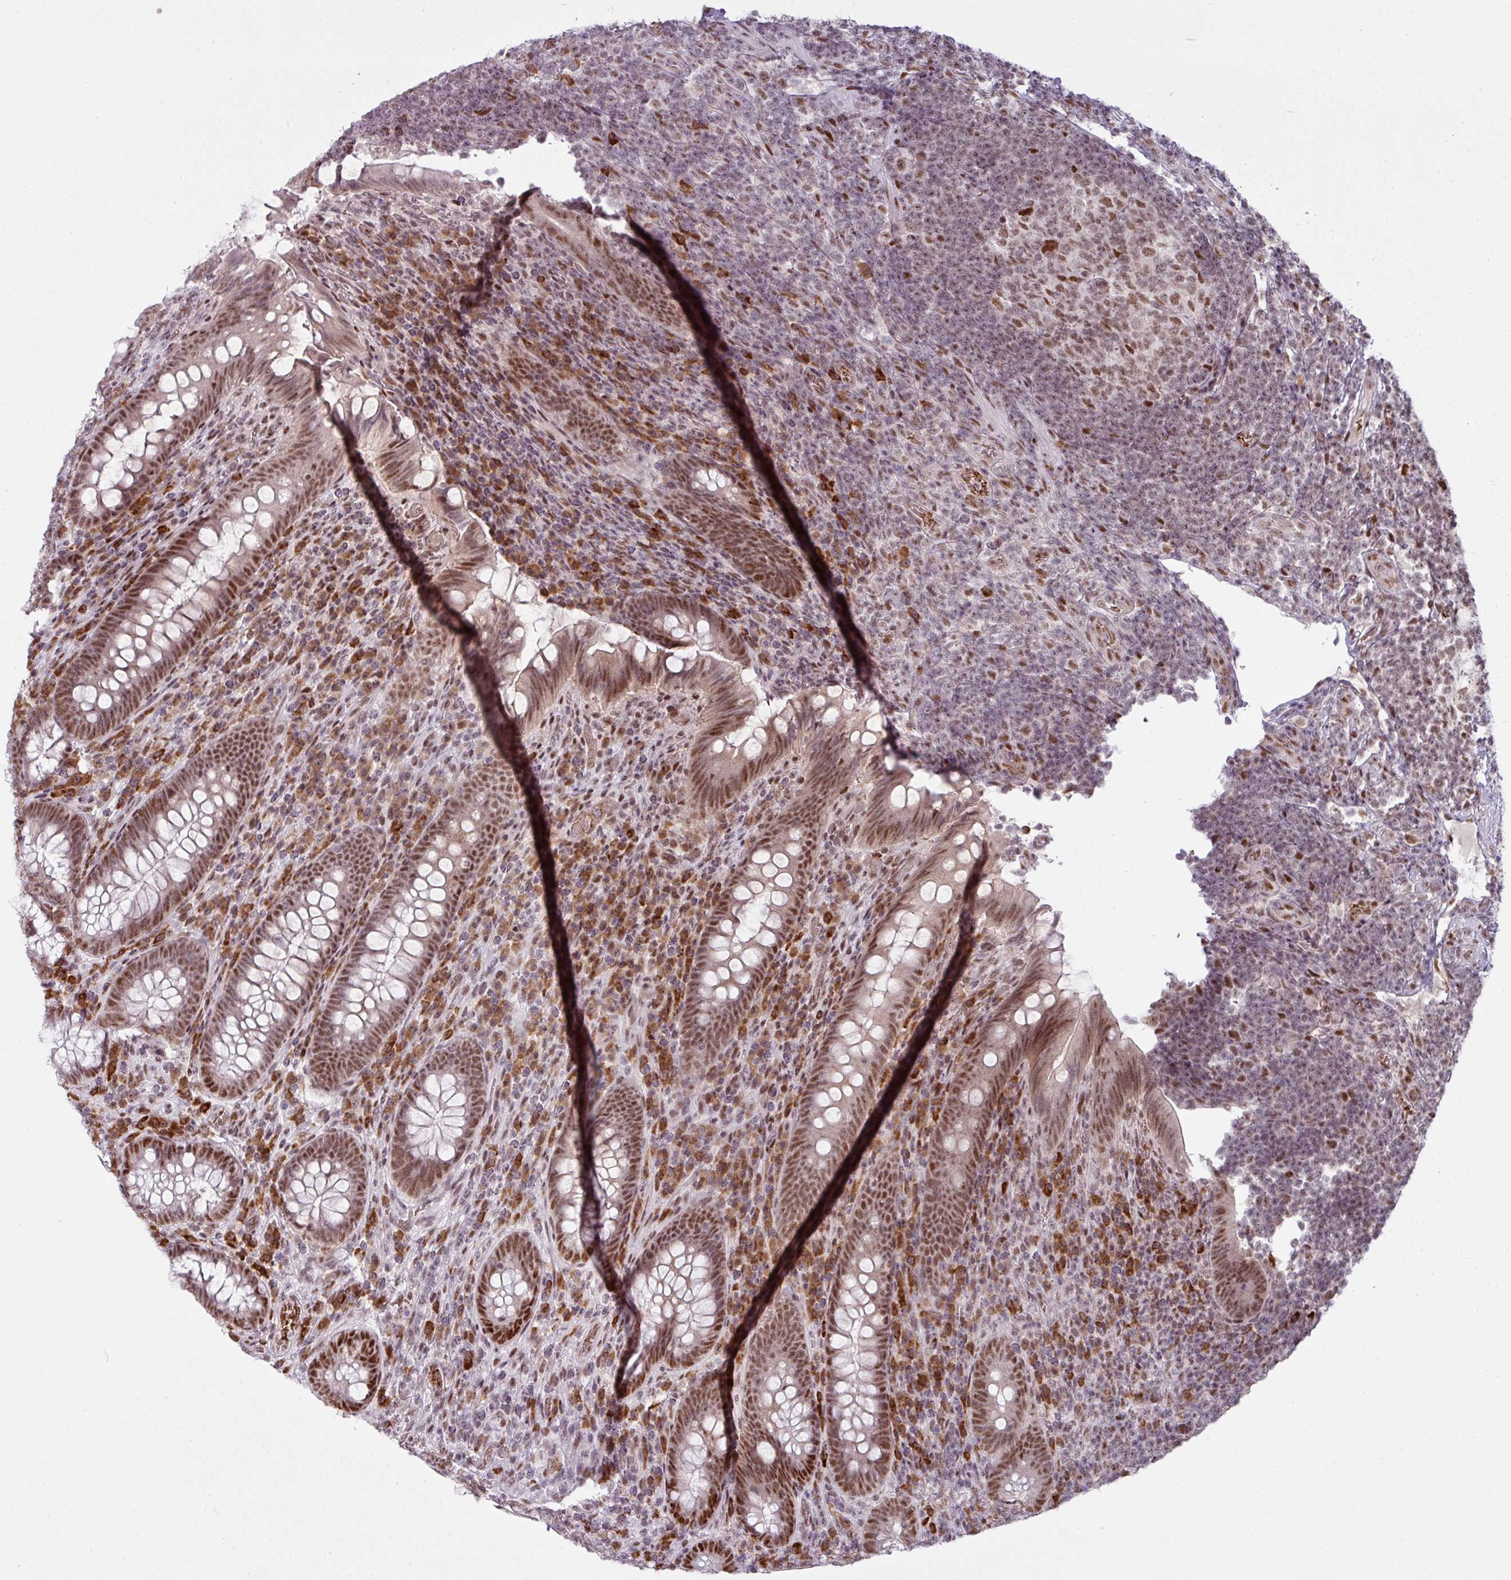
{"staining": {"intensity": "moderate", "quantity": ">75%", "location": "nuclear"}, "tissue": "appendix", "cell_type": "Glandular cells", "image_type": "normal", "snomed": [{"axis": "morphology", "description": "Normal tissue, NOS"}, {"axis": "topography", "description": "Appendix"}], "caption": "Immunohistochemical staining of unremarkable human appendix shows moderate nuclear protein expression in approximately >75% of glandular cells. (DAB IHC with brightfield microscopy, high magnification).", "gene": "PRDM5", "patient": {"sex": "female", "age": 43}}